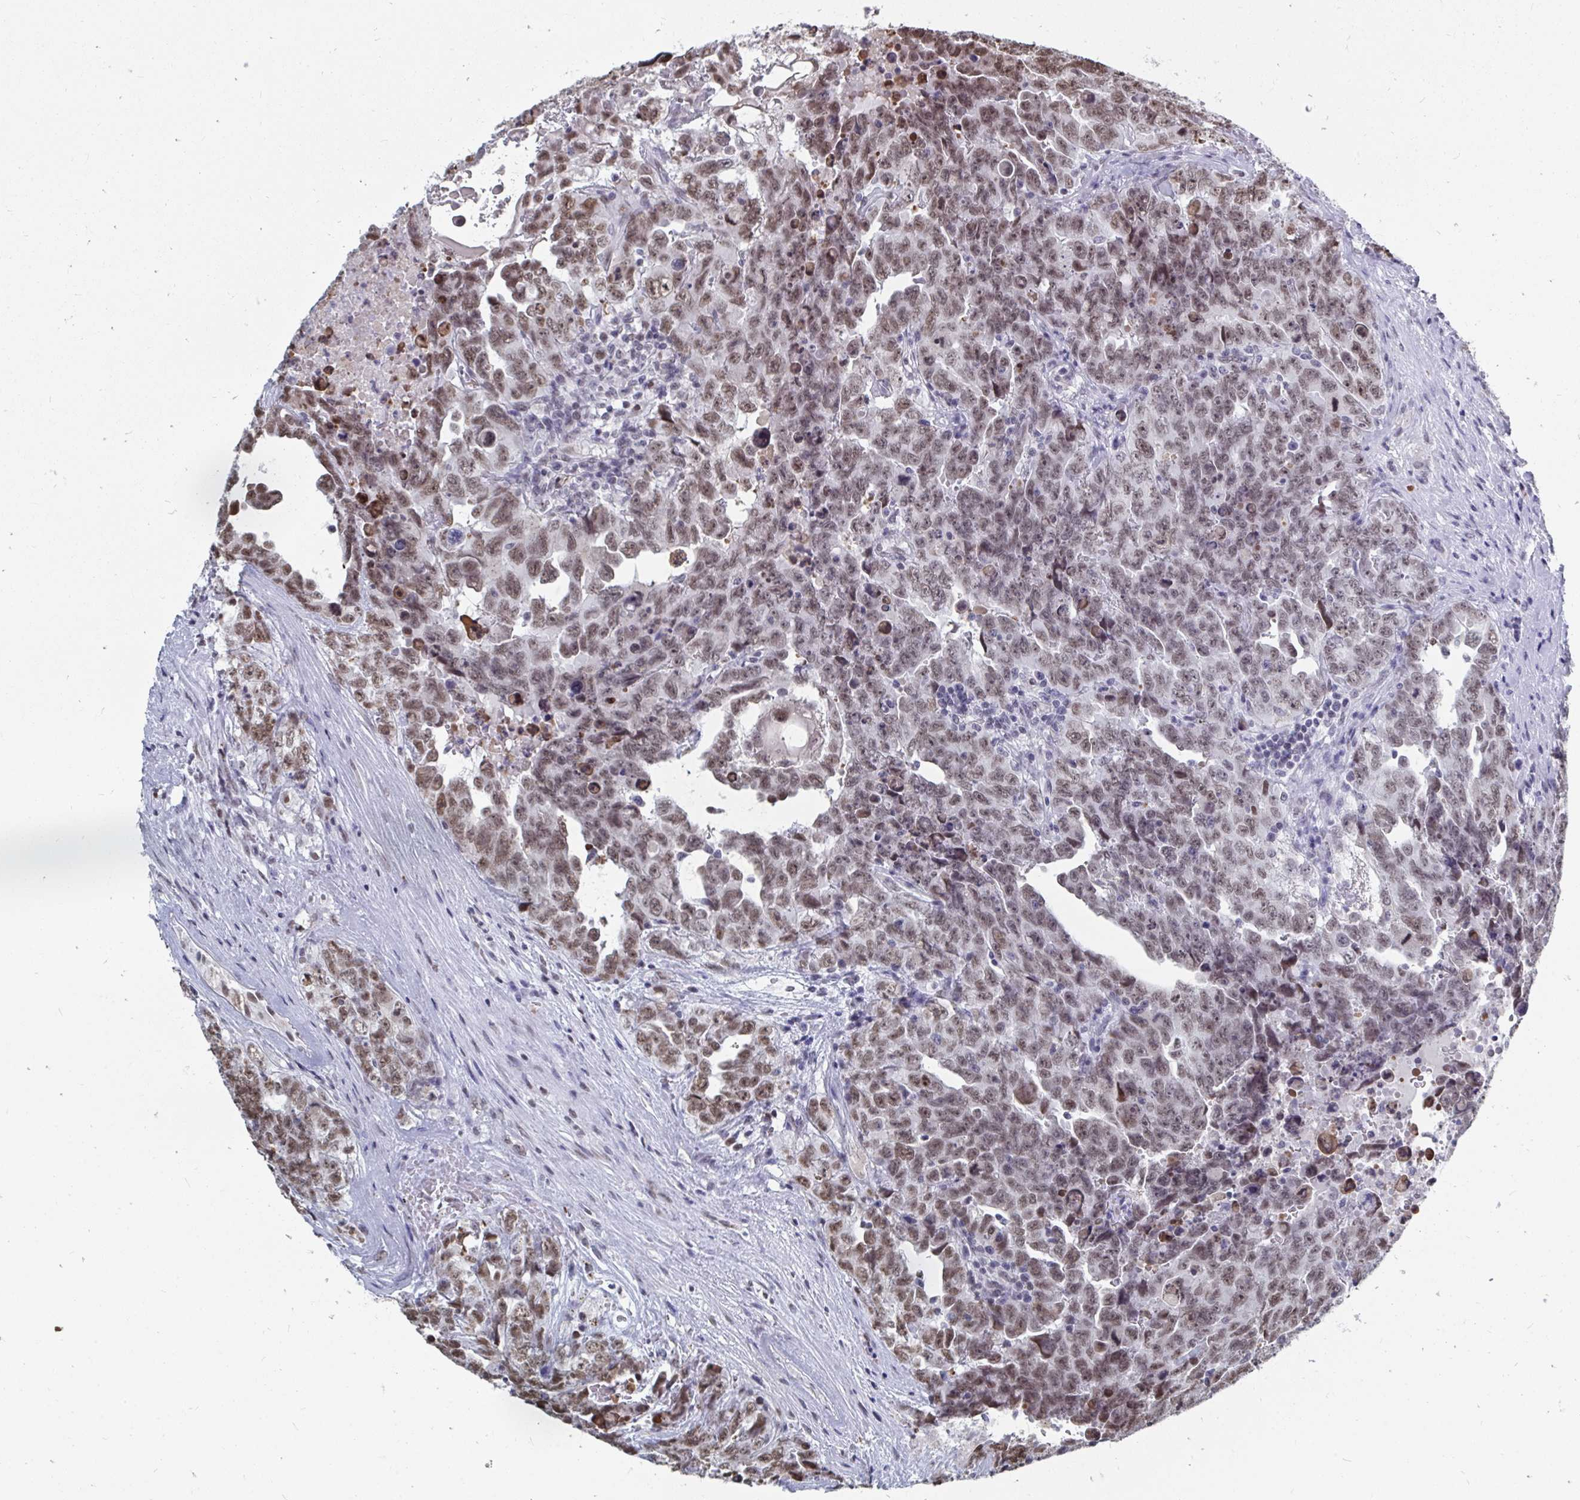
{"staining": {"intensity": "moderate", "quantity": ">75%", "location": "nuclear"}, "tissue": "testis cancer", "cell_type": "Tumor cells", "image_type": "cancer", "snomed": [{"axis": "morphology", "description": "Carcinoma, Embryonal, NOS"}, {"axis": "topography", "description": "Testis"}], "caption": "This image shows immunohistochemistry staining of human testis embryonal carcinoma, with medium moderate nuclear positivity in approximately >75% of tumor cells.", "gene": "TRIP12", "patient": {"sex": "male", "age": 24}}